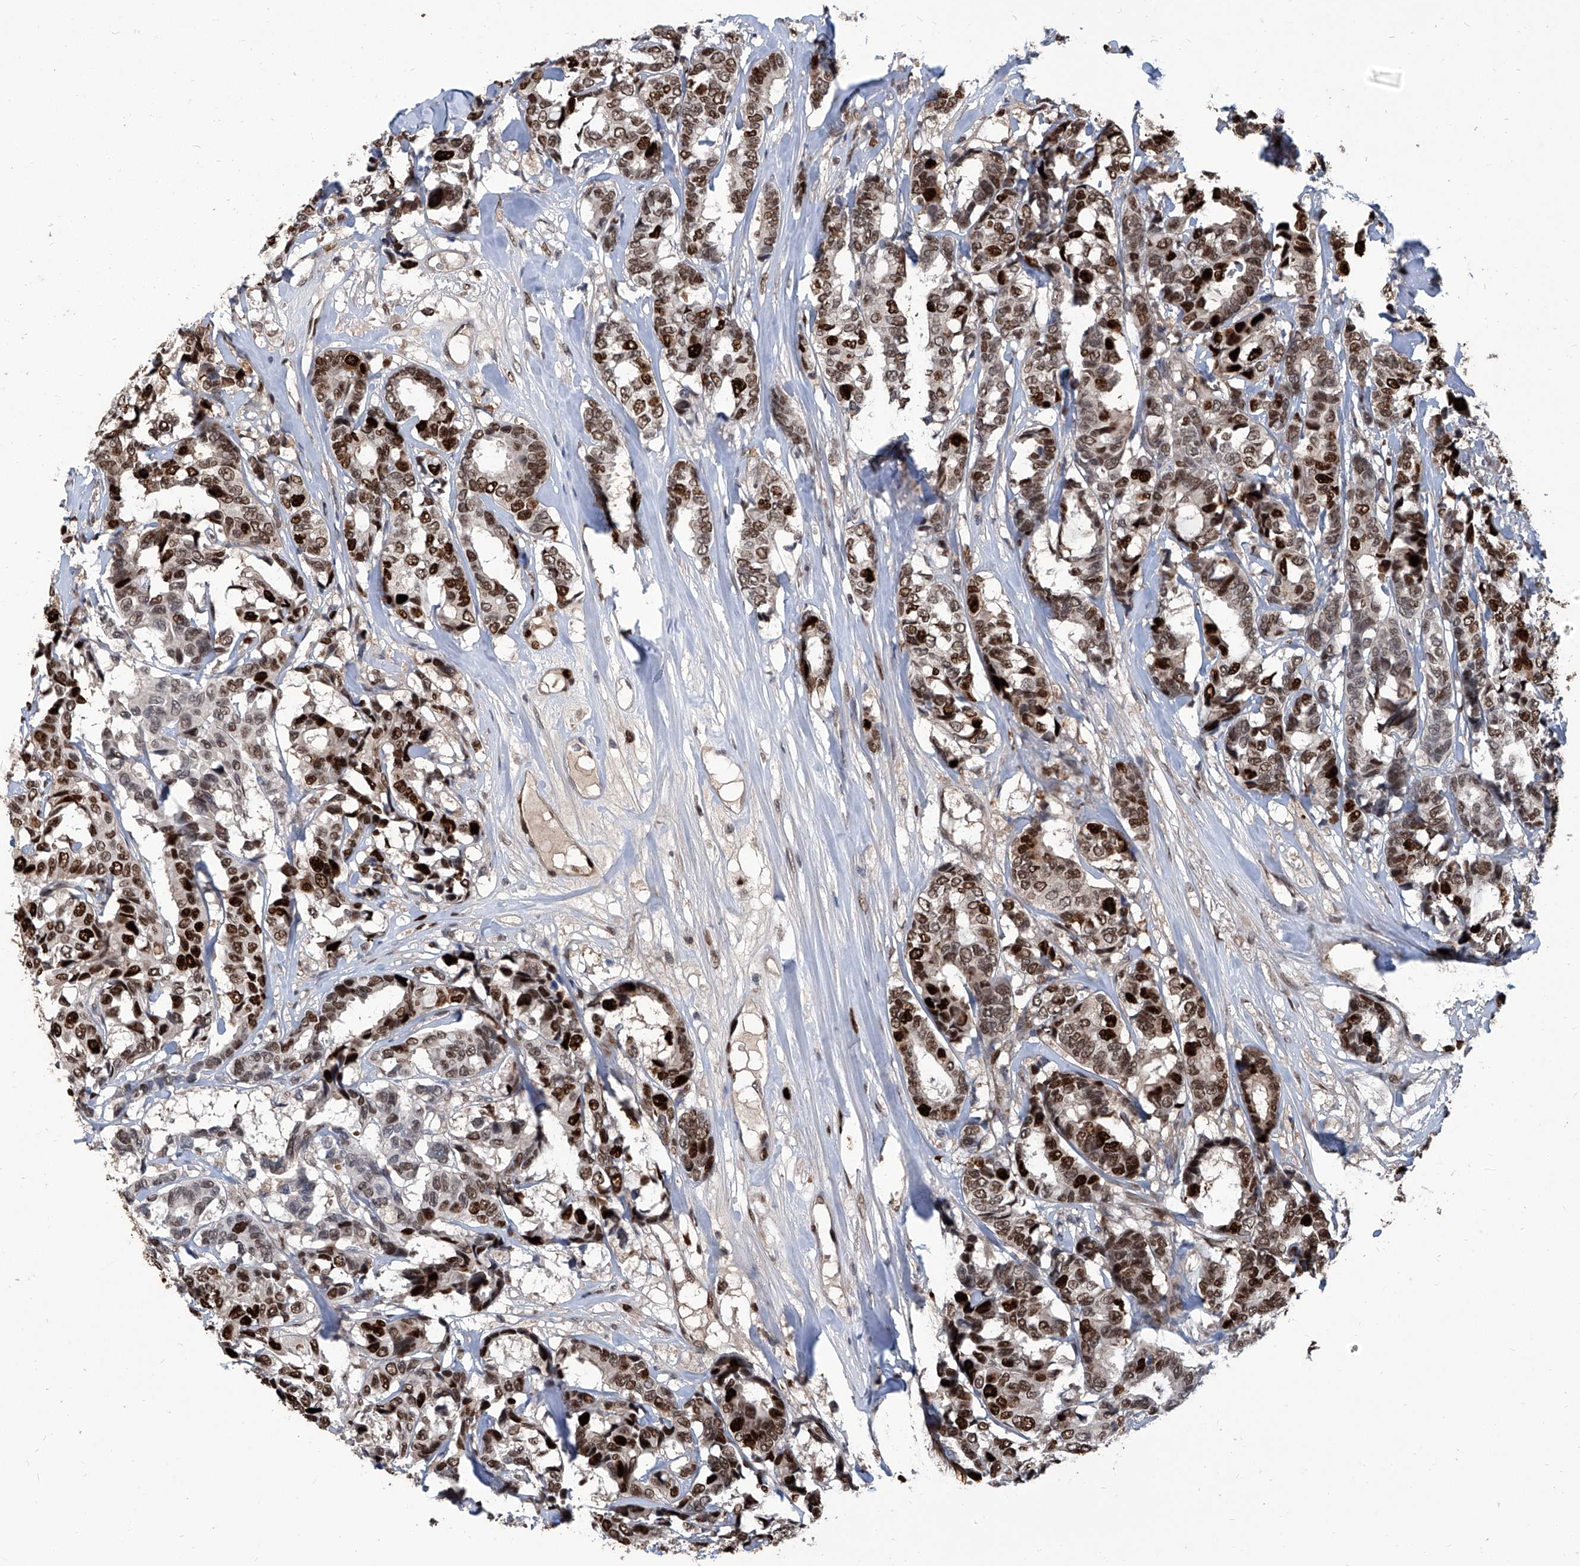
{"staining": {"intensity": "strong", "quantity": ">75%", "location": "nuclear"}, "tissue": "breast cancer", "cell_type": "Tumor cells", "image_type": "cancer", "snomed": [{"axis": "morphology", "description": "Duct carcinoma"}, {"axis": "topography", "description": "Breast"}], "caption": "The histopathology image exhibits a brown stain indicating the presence of a protein in the nuclear of tumor cells in breast cancer.", "gene": "PCNA", "patient": {"sex": "female", "age": 87}}